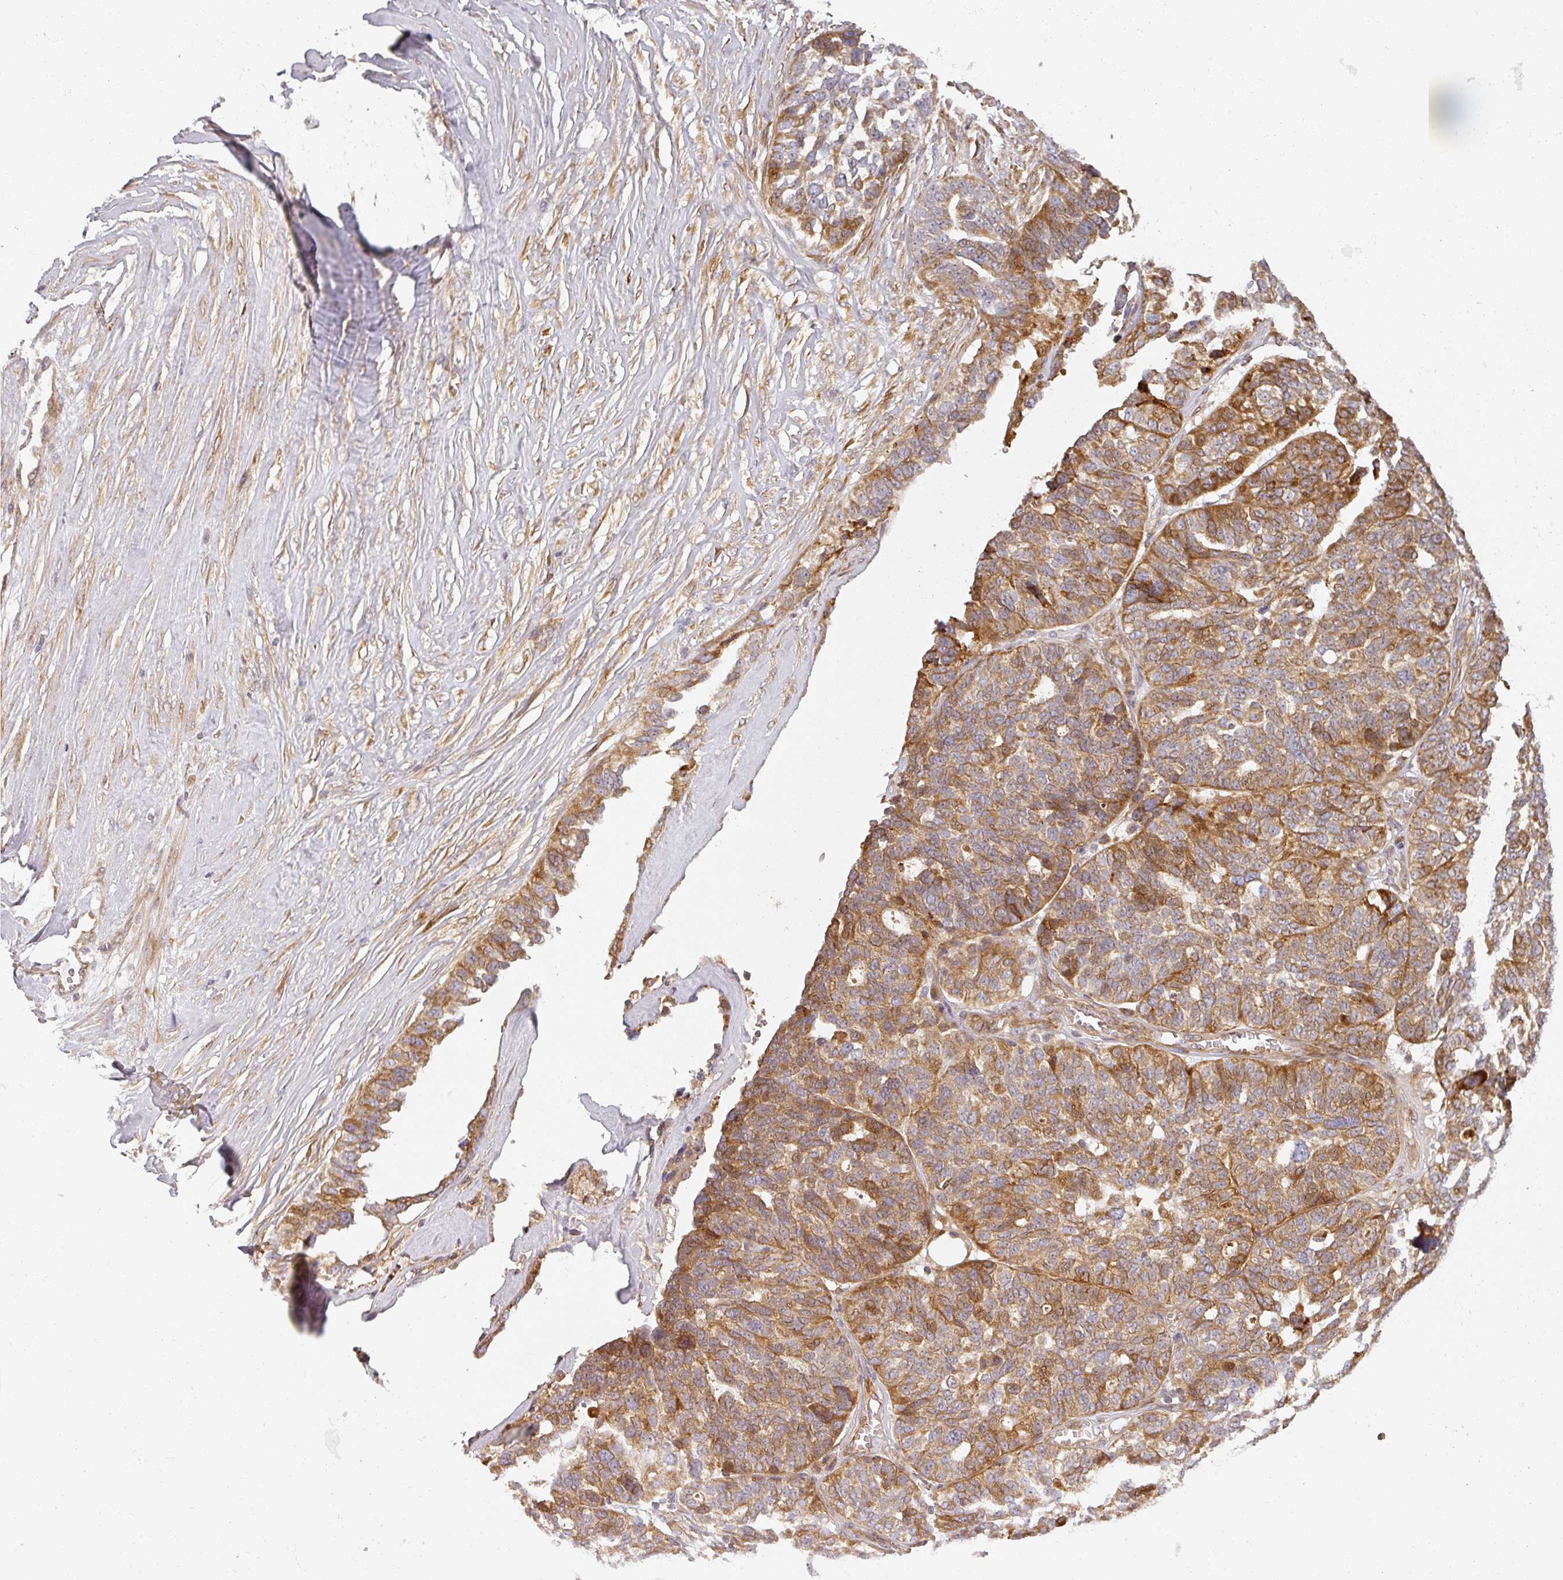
{"staining": {"intensity": "moderate", "quantity": ">75%", "location": "cytoplasmic/membranous"}, "tissue": "ovarian cancer", "cell_type": "Tumor cells", "image_type": "cancer", "snomed": [{"axis": "morphology", "description": "Cystadenocarcinoma, serous, NOS"}, {"axis": "topography", "description": "Ovary"}], "caption": "Immunohistochemical staining of human serous cystadenocarcinoma (ovarian) demonstrates medium levels of moderate cytoplasmic/membranous staining in approximately >75% of tumor cells.", "gene": "CNOT1", "patient": {"sex": "female", "age": 59}}